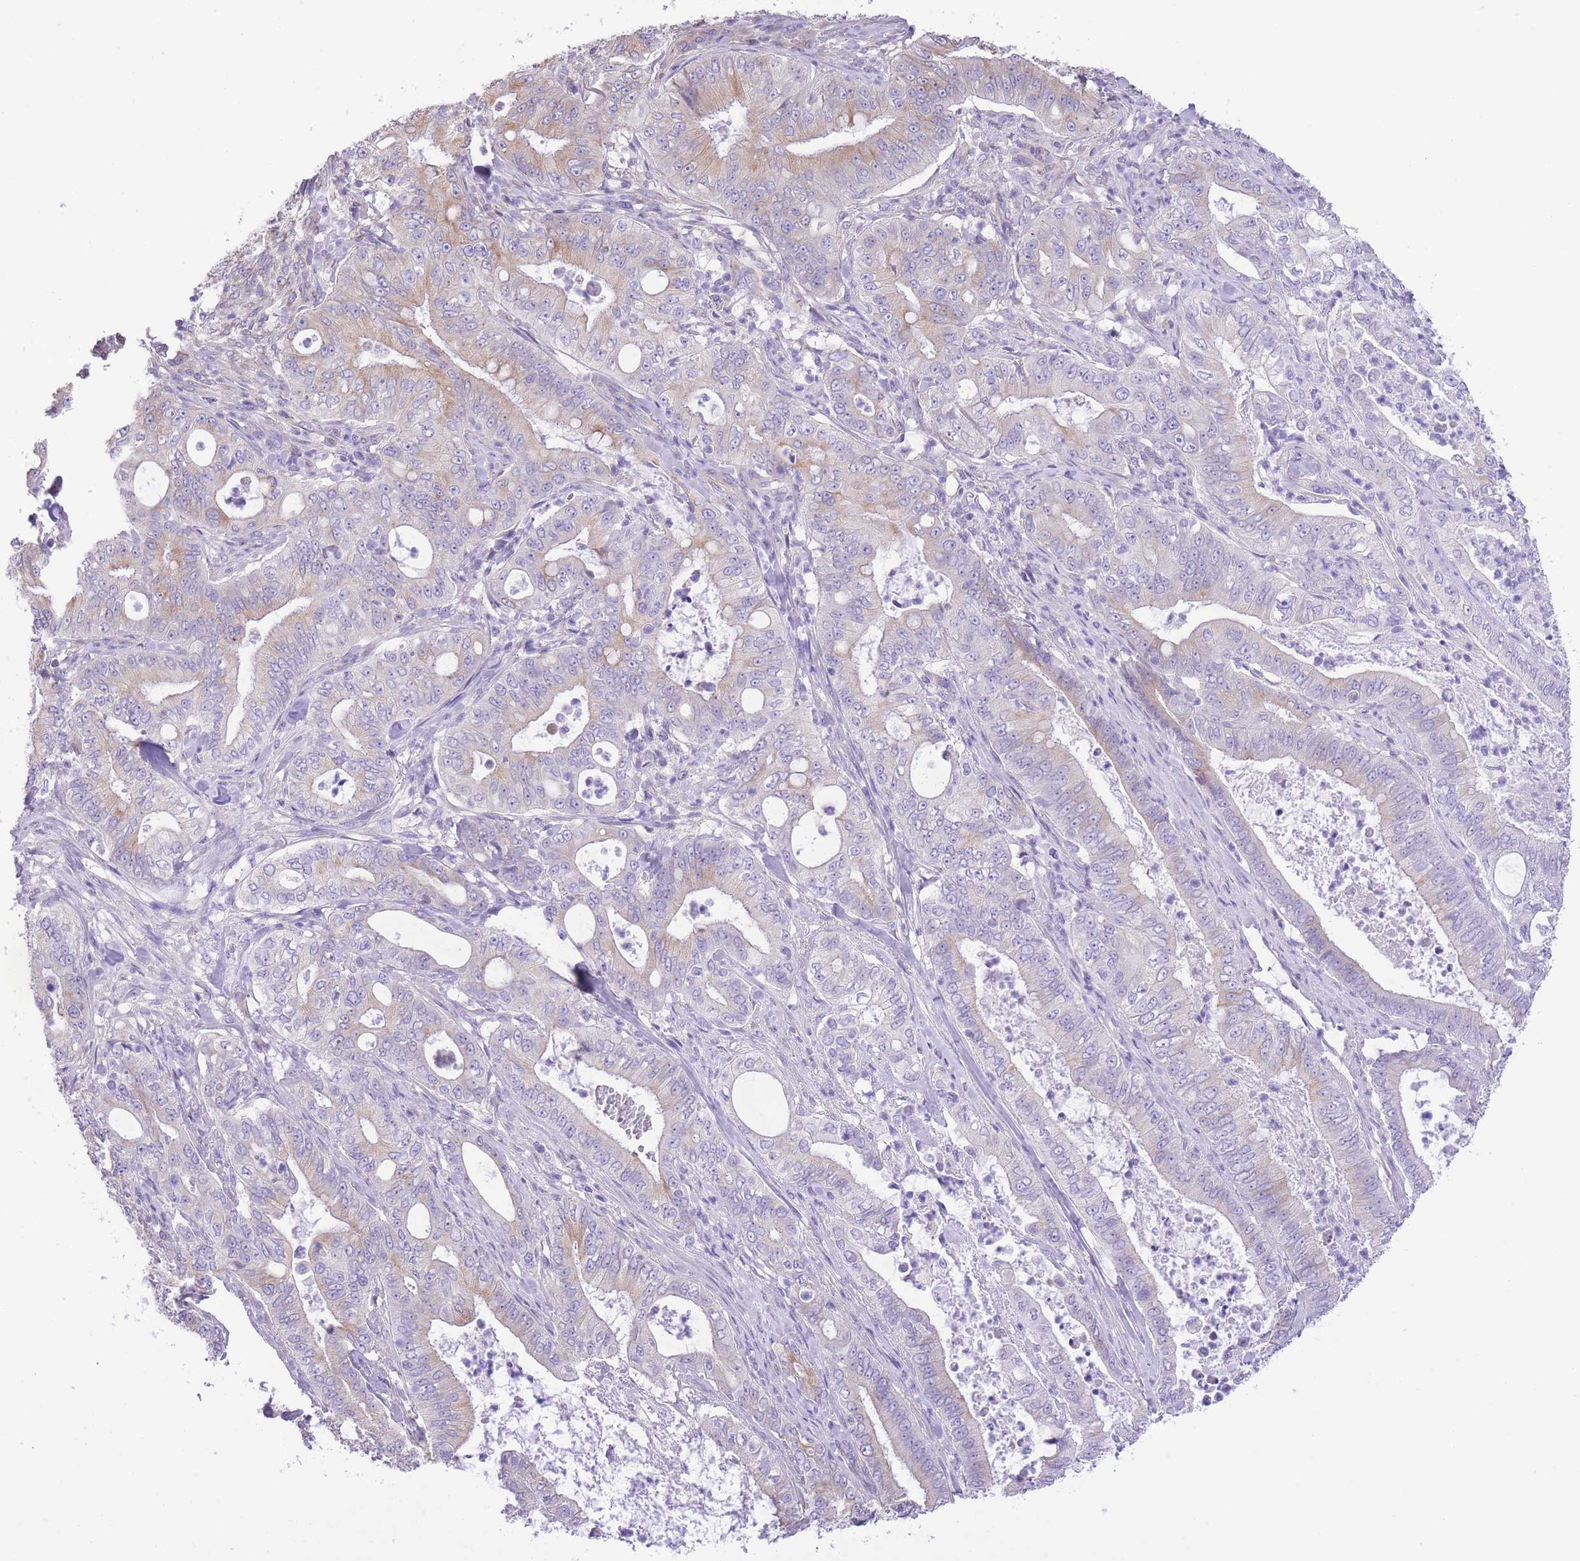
{"staining": {"intensity": "moderate", "quantity": "25%-75%", "location": "cytoplasmic/membranous"}, "tissue": "pancreatic cancer", "cell_type": "Tumor cells", "image_type": "cancer", "snomed": [{"axis": "morphology", "description": "Adenocarcinoma, NOS"}, {"axis": "topography", "description": "Pancreas"}], "caption": "Adenocarcinoma (pancreatic) stained for a protein (brown) demonstrates moderate cytoplasmic/membranous positive positivity in approximately 25%-75% of tumor cells.", "gene": "RHOU", "patient": {"sex": "male", "age": 71}}